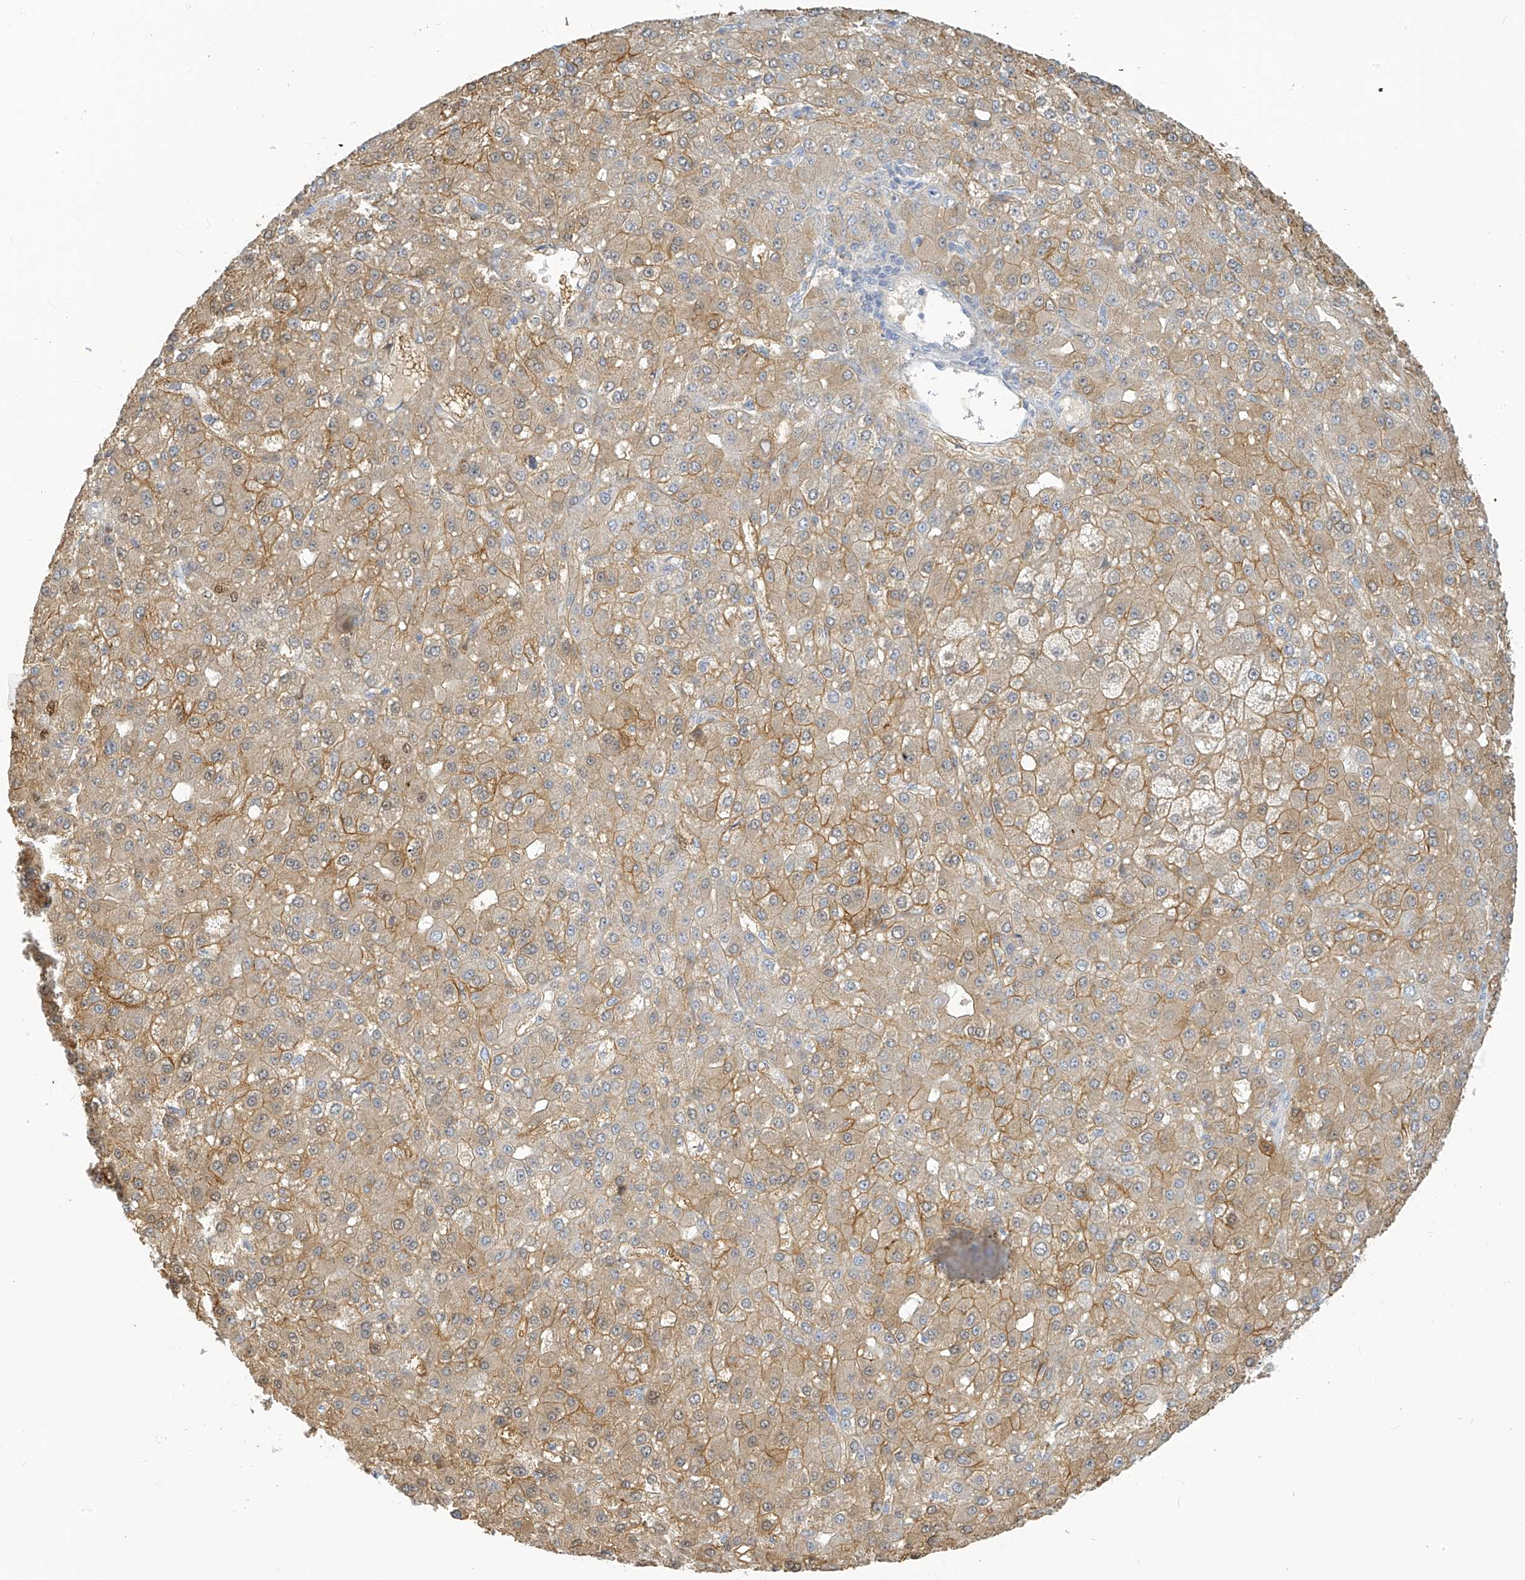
{"staining": {"intensity": "moderate", "quantity": ">75%", "location": "cytoplasmic/membranous"}, "tissue": "liver cancer", "cell_type": "Tumor cells", "image_type": "cancer", "snomed": [{"axis": "morphology", "description": "Carcinoma, Hepatocellular, NOS"}, {"axis": "topography", "description": "Liver"}], "caption": "Hepatocellular carcinoma (liver) stained with IHC exhibits moderate cytoplasmic/membranous positivity in about >75% of tumor cells.", "gene": "SLC6A12", "patient": {"sex": "male", "age": 67}}